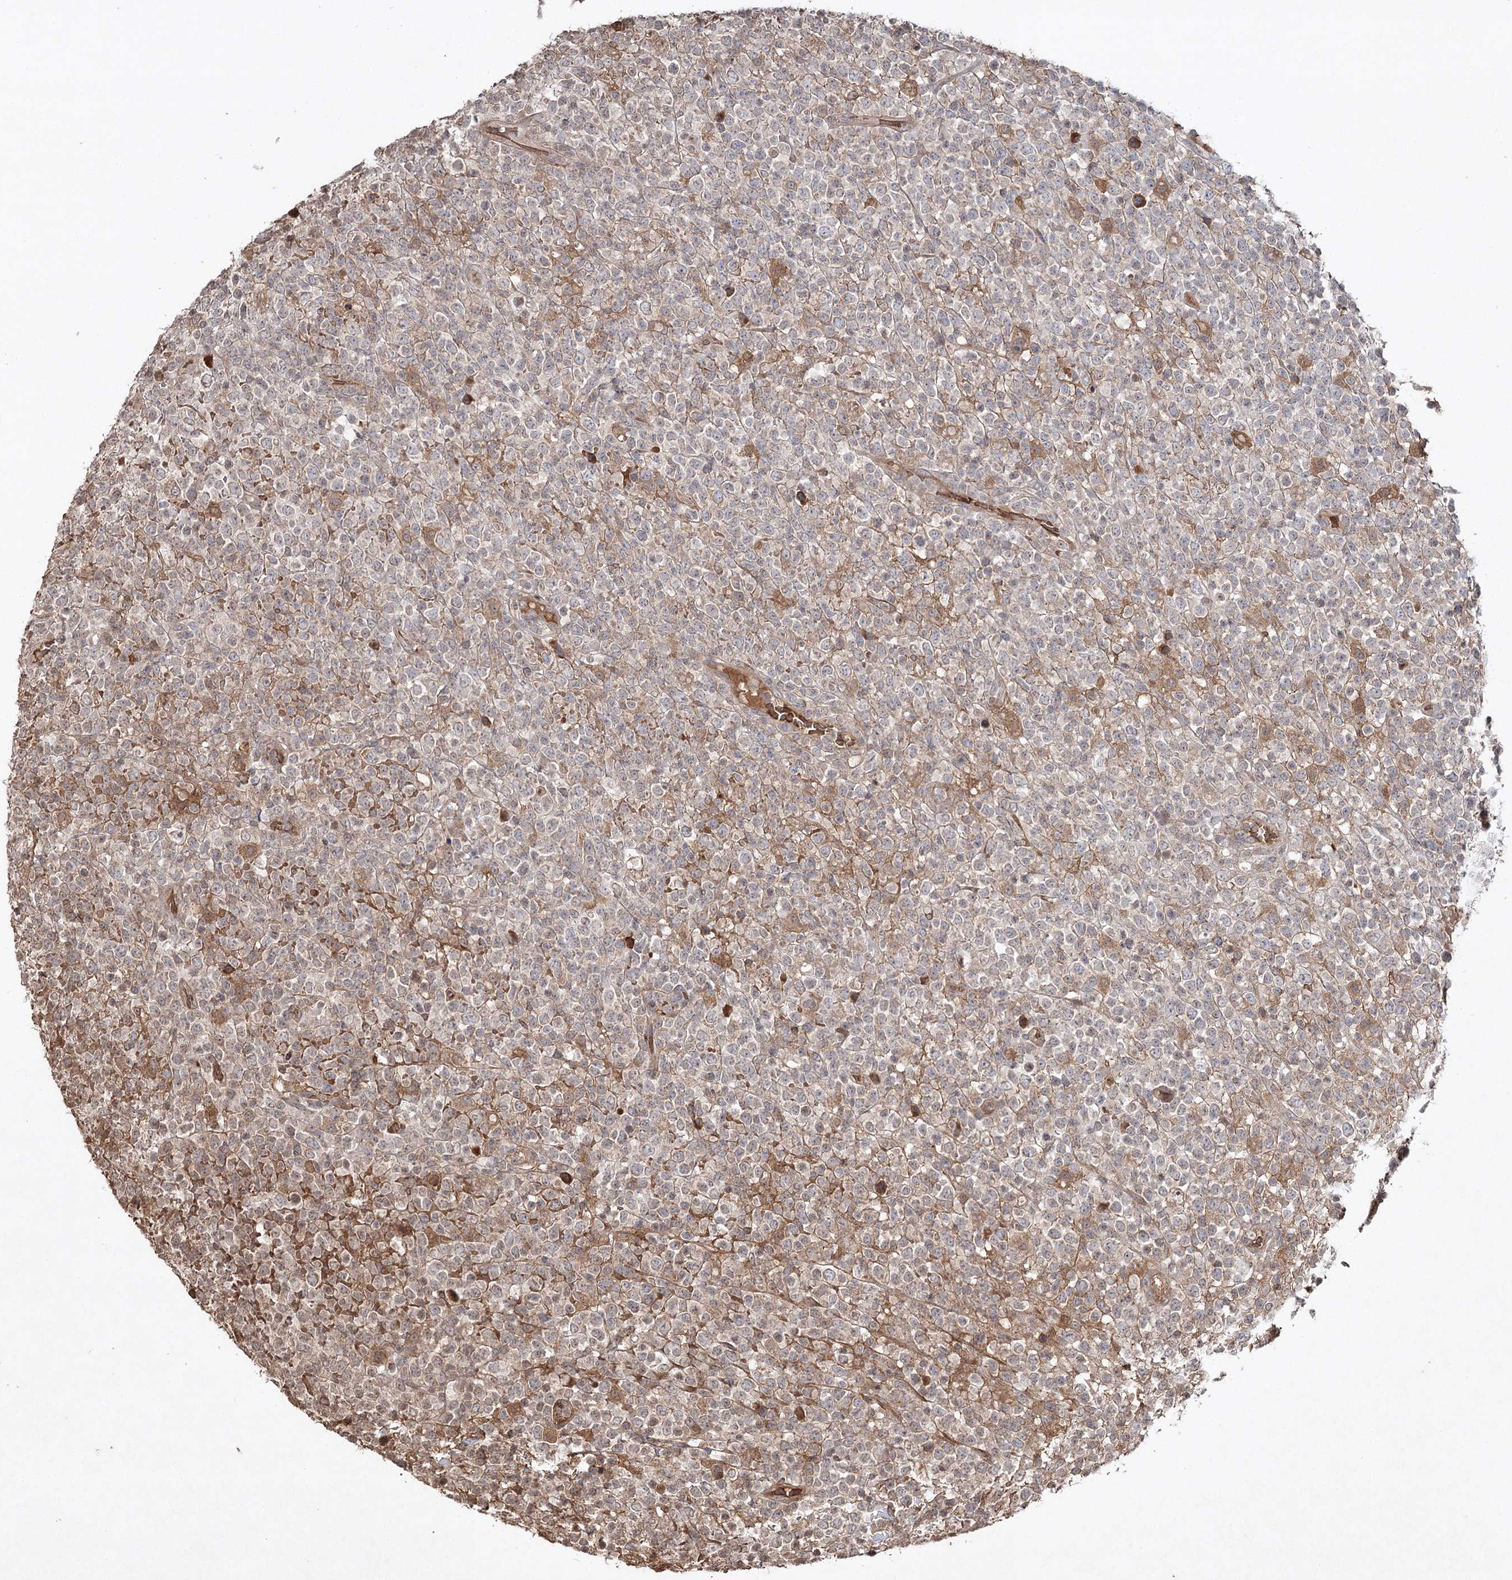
{"staining": {"intensity": "moderate", "quantity": "<25%", "location": "cytoplasmic/membranous"}, "tissue": "lymphoma", "cell_type": "Tumor cells", "image_type": "cancer", "snomed": [{"axis": "morphology", "description": "Malignant lymphoma, non-Hodgkin's type, High grade"}, {"axis": "topography", "description": "Colon"}], "caption": "A photomicrograph showing moderate cytoplasmic/membranous expression in about <25% of tumor cells in lymphoma, as visualized by brown immunohistochemical staining.", "gene": "CYP2B6", "patient": {"sex": "female", "age": 53}}